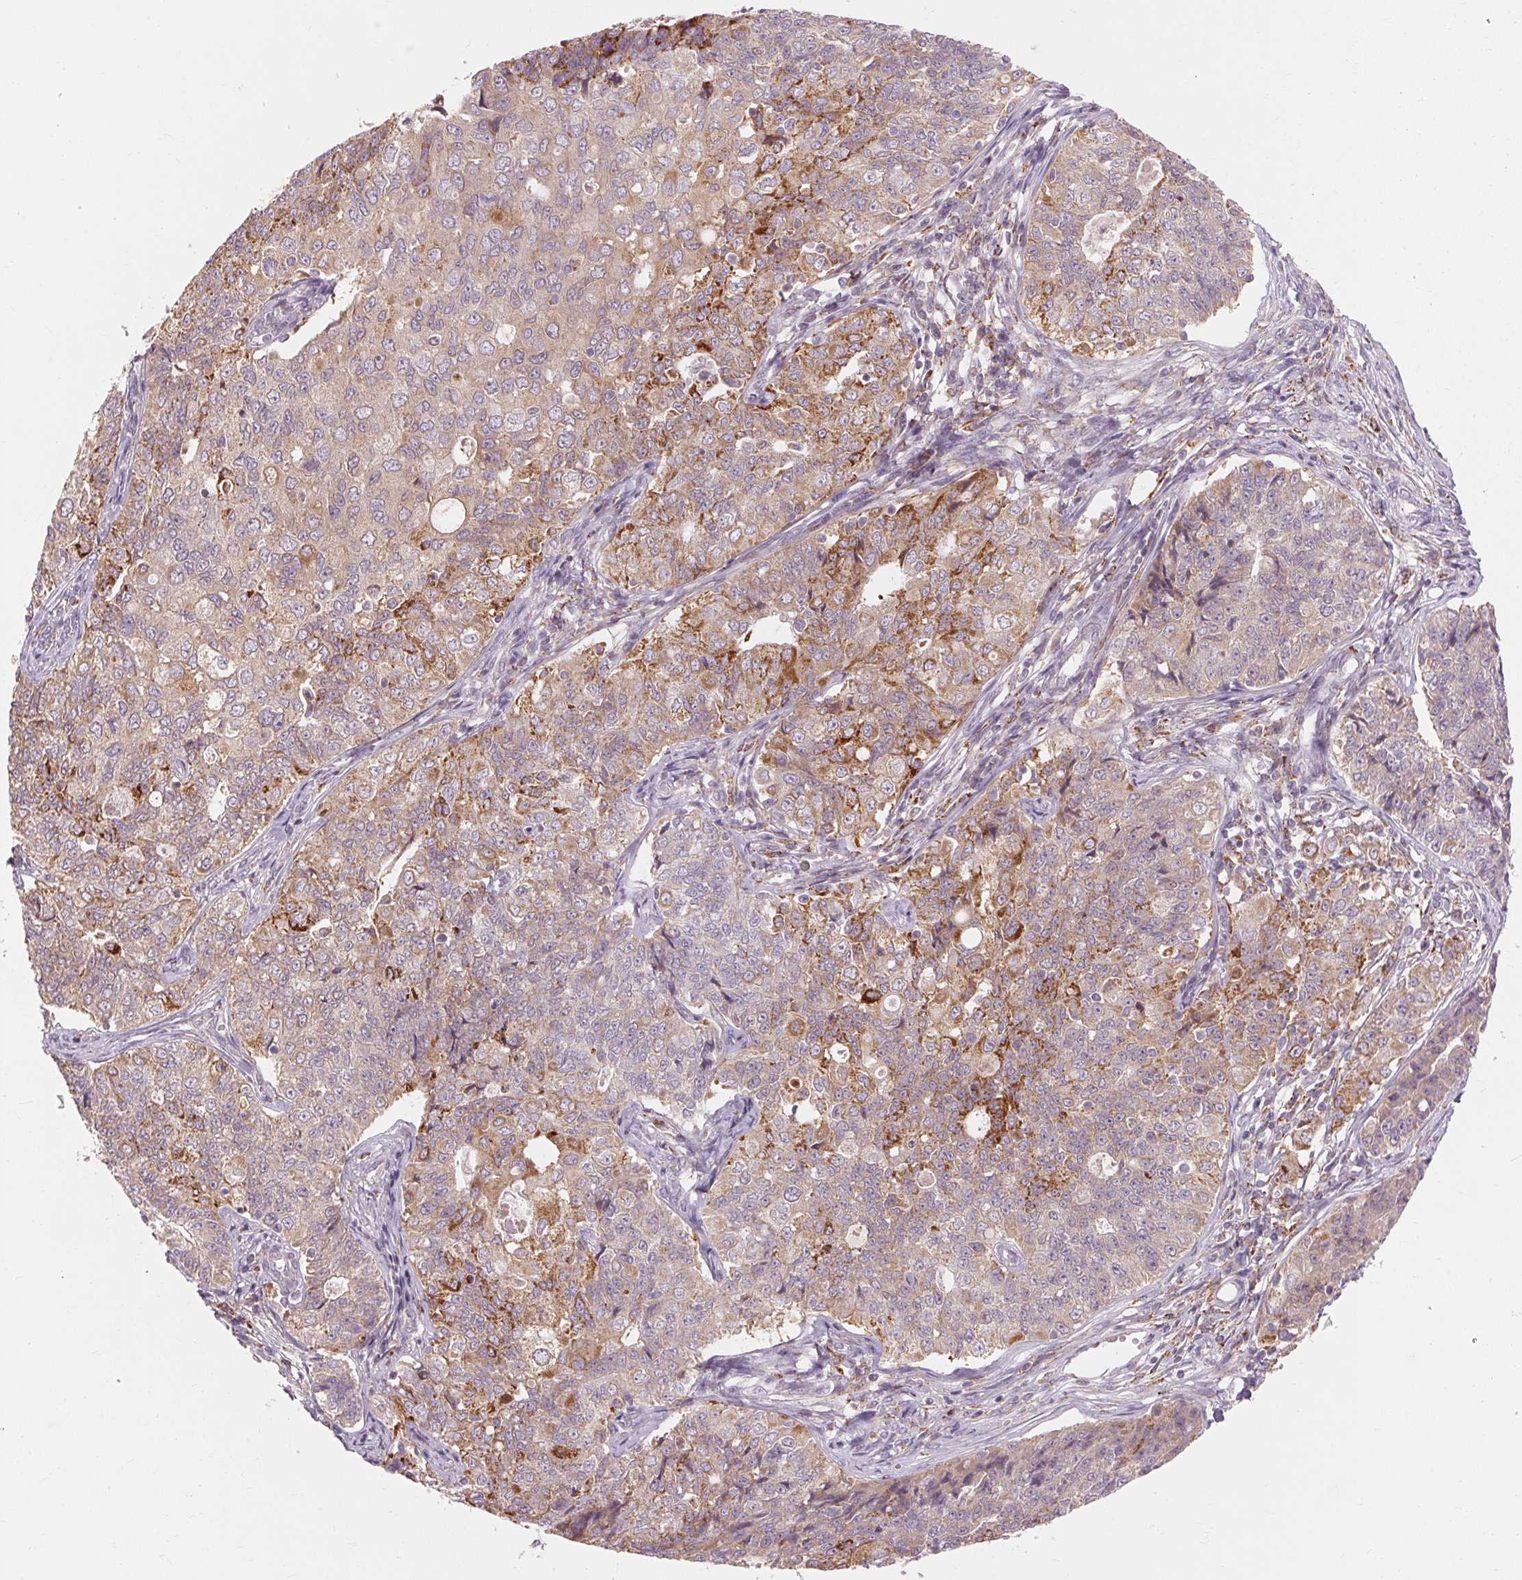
{"staining": {"intensity": "moderate", "quantity": "<25%", "location": "cytoplasmic/membranous"}, "tissue": "endometrial cancer", "cell_type": "Tumor cells", "image_type": "cancer", "snomed": [{"axis": "morphology", "description": "Adenocarcinoma, NOS"}, {"axis": "topography", "description": "Endometrium"}], "caption": "Endometrial cancer stained with a protein marker displays moderate staining in tumor cells.", "gene": "REP15", "patient": {"sex": "female", "age": 43}}